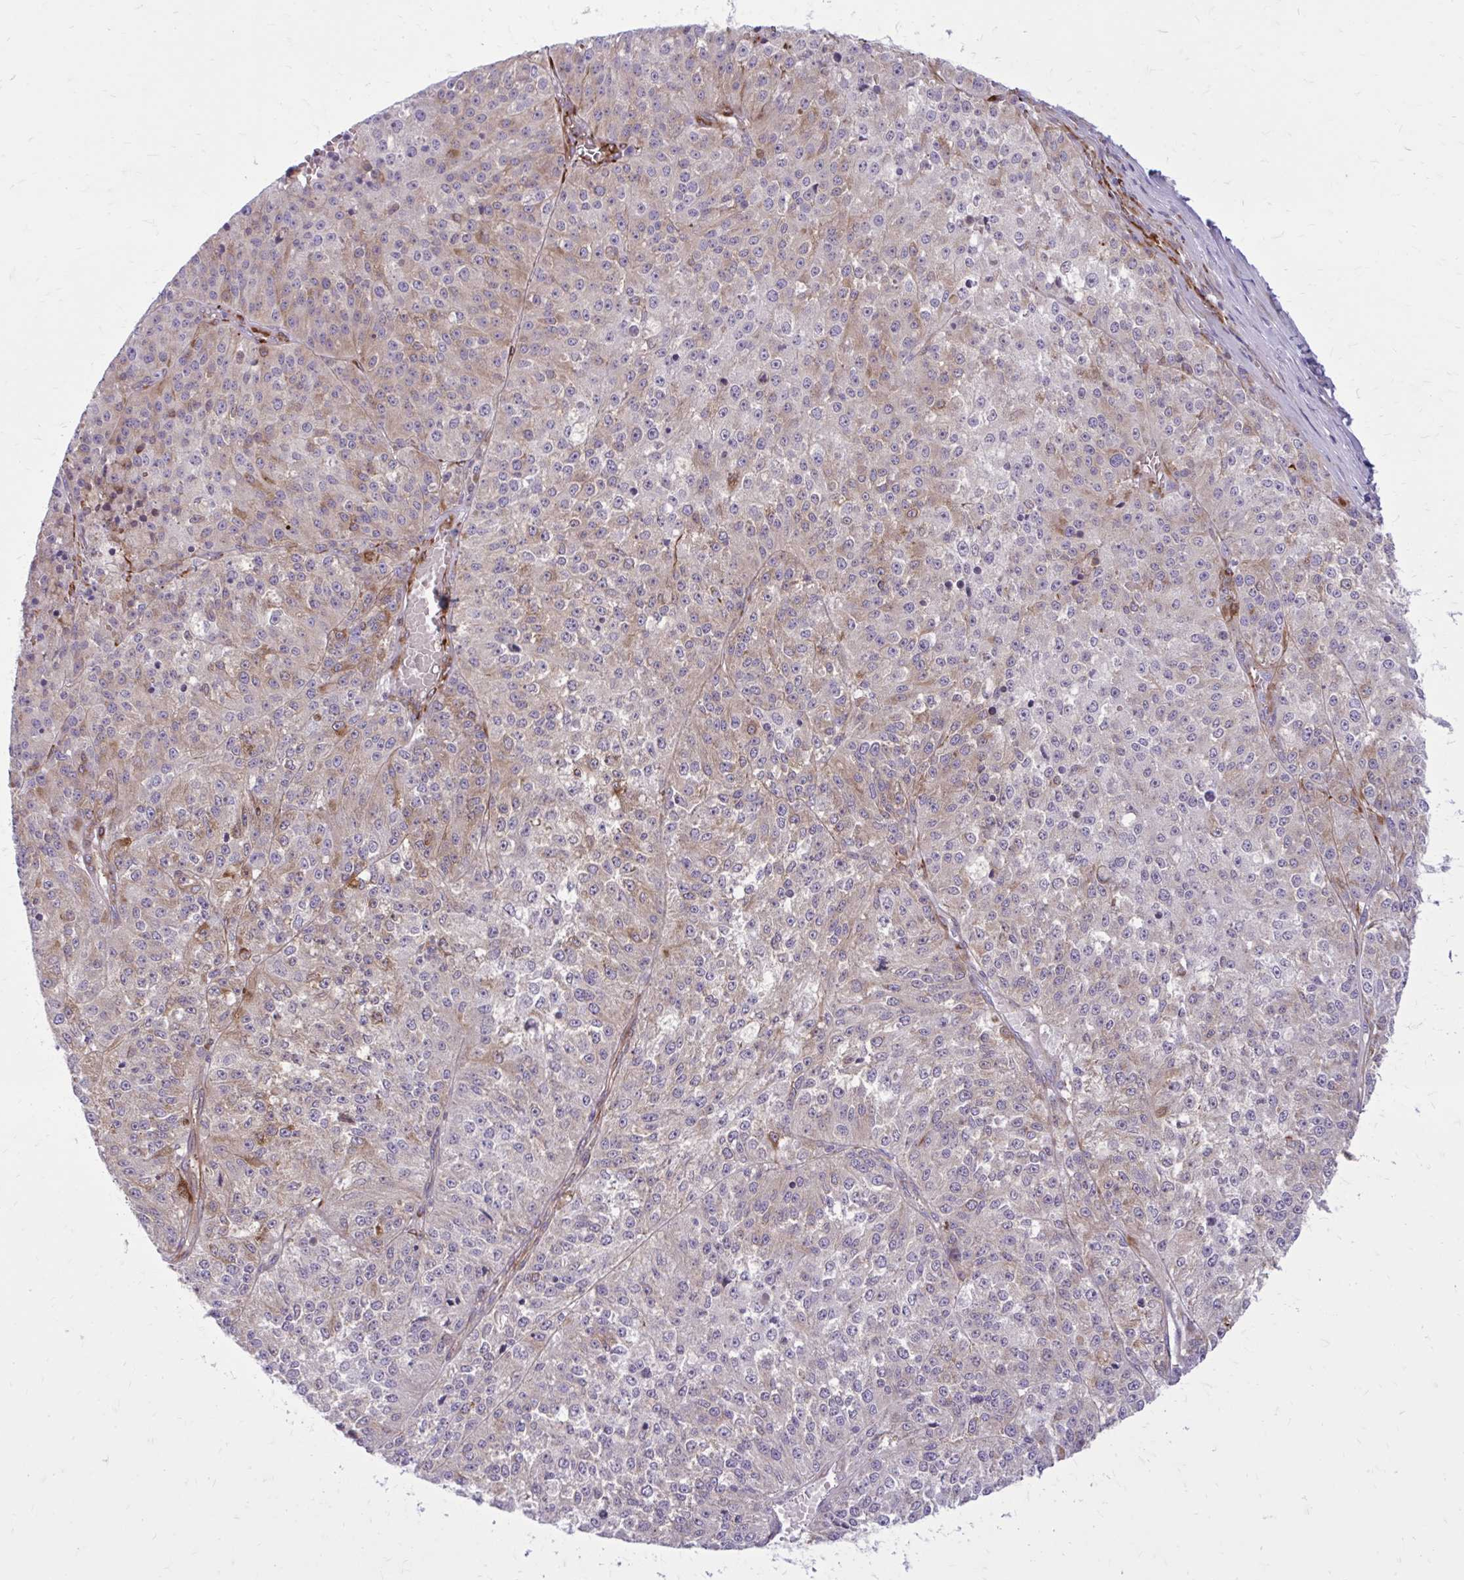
{"staining": {"intensity": "negative", "quantity": "none", "location": "none"}, "tissue": "melanoma", "cell_type": "Tumor cells", "image_type": "cancer", "snomed": [{"axis": "morphology", "description": "Malignant melanoma, Metastatic site"}, {"axis": "topography", "description": "Lymph node"}], "caption": "IHC of melanoma demonstrates no staining in tumor cells.", "gene": "BEND5", "patient": {"sex": "female", "age": 64}}